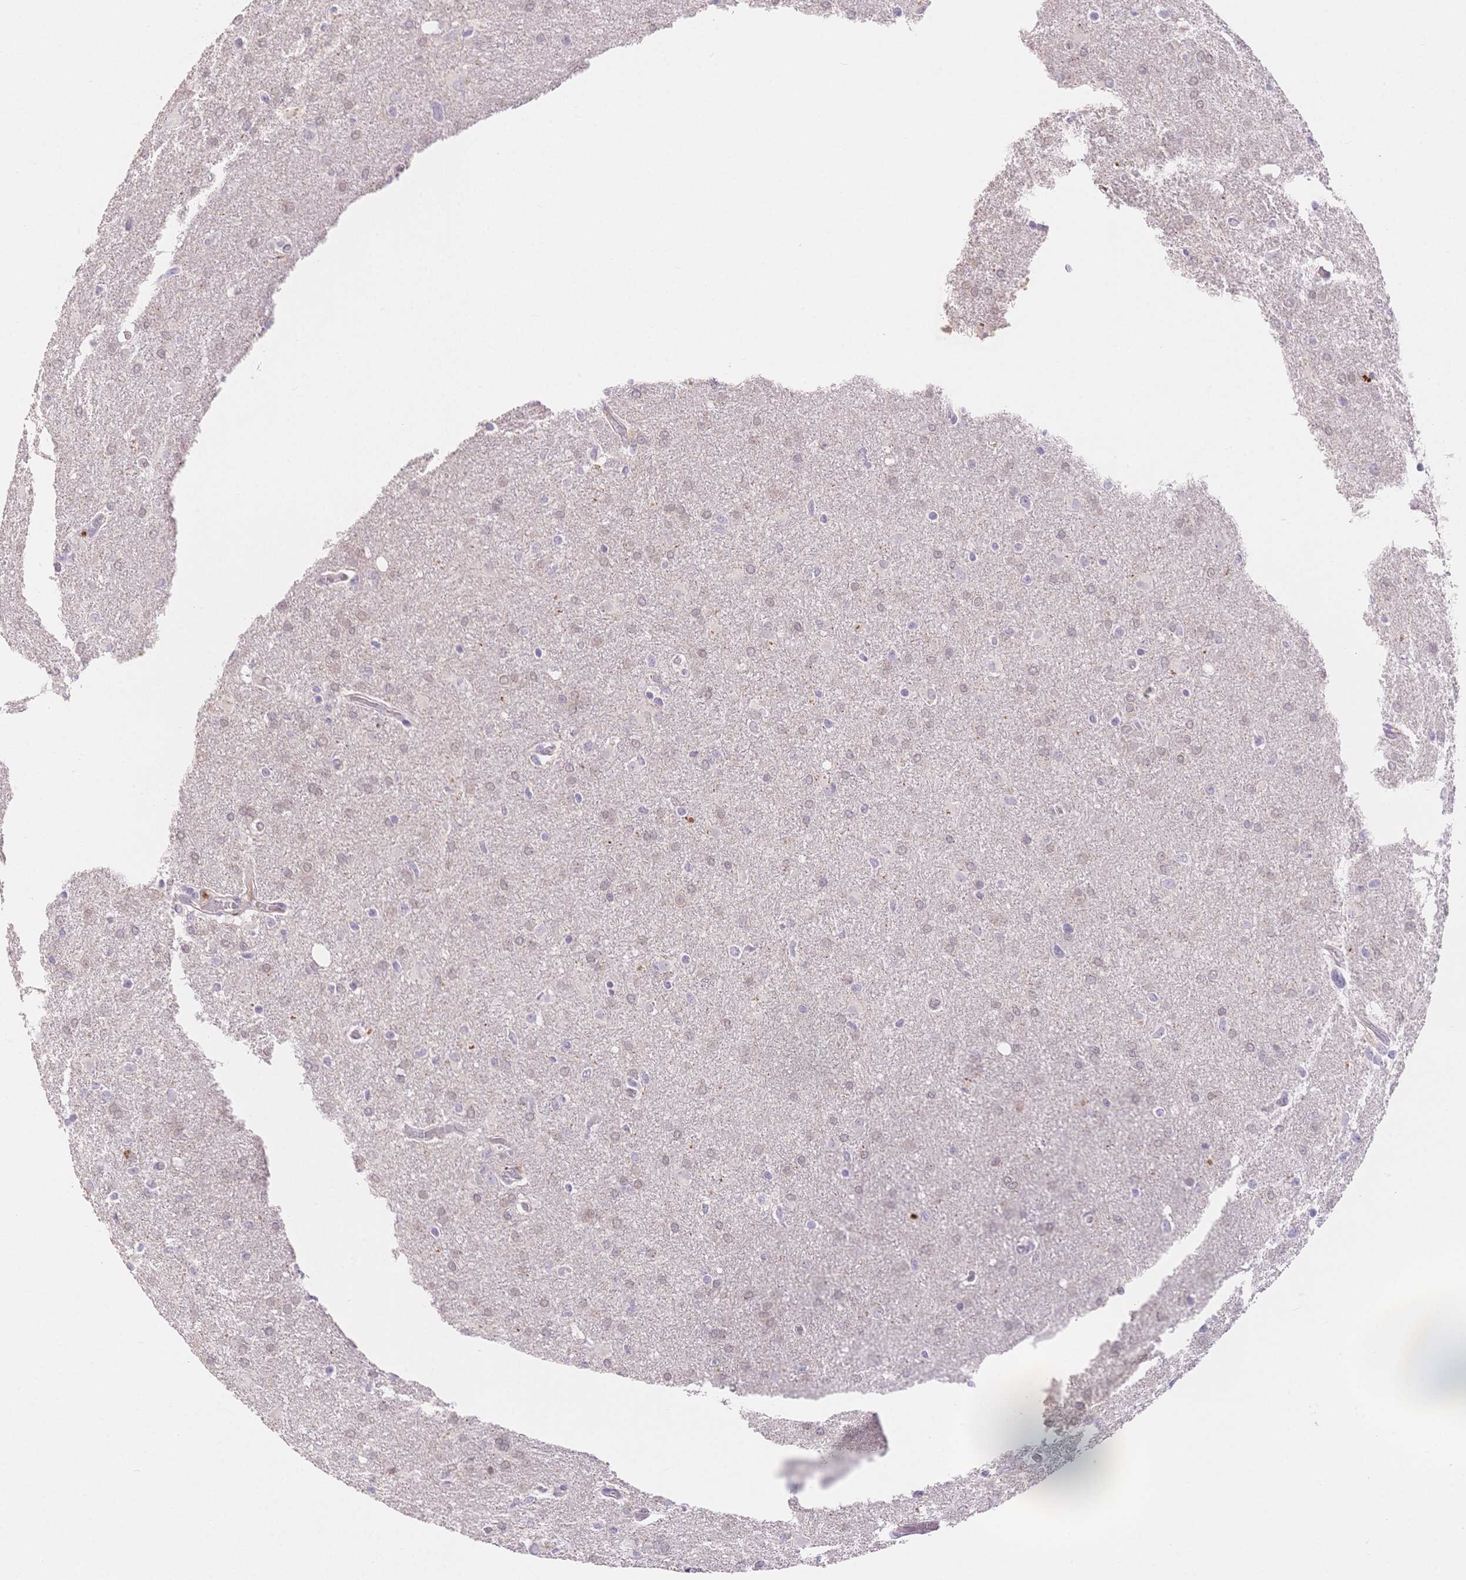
{"staining": {"intensity": "negative", "quantity": "none", "location": "none"}, "tissue": "glioma", "cell_type": "Tumor cells", "image_type": "cancer", "snomed": [{"axis": "morphology", "description": "Glioma, malignant, High grade"}, {"axis": "topography", "description": "Brain"}], "caption": "The image exhibits no staining of tumor cells in malignant glioma (high-grade).", "gene": "SUV39H2", "patient": {"sex": "male", "age": 68}}